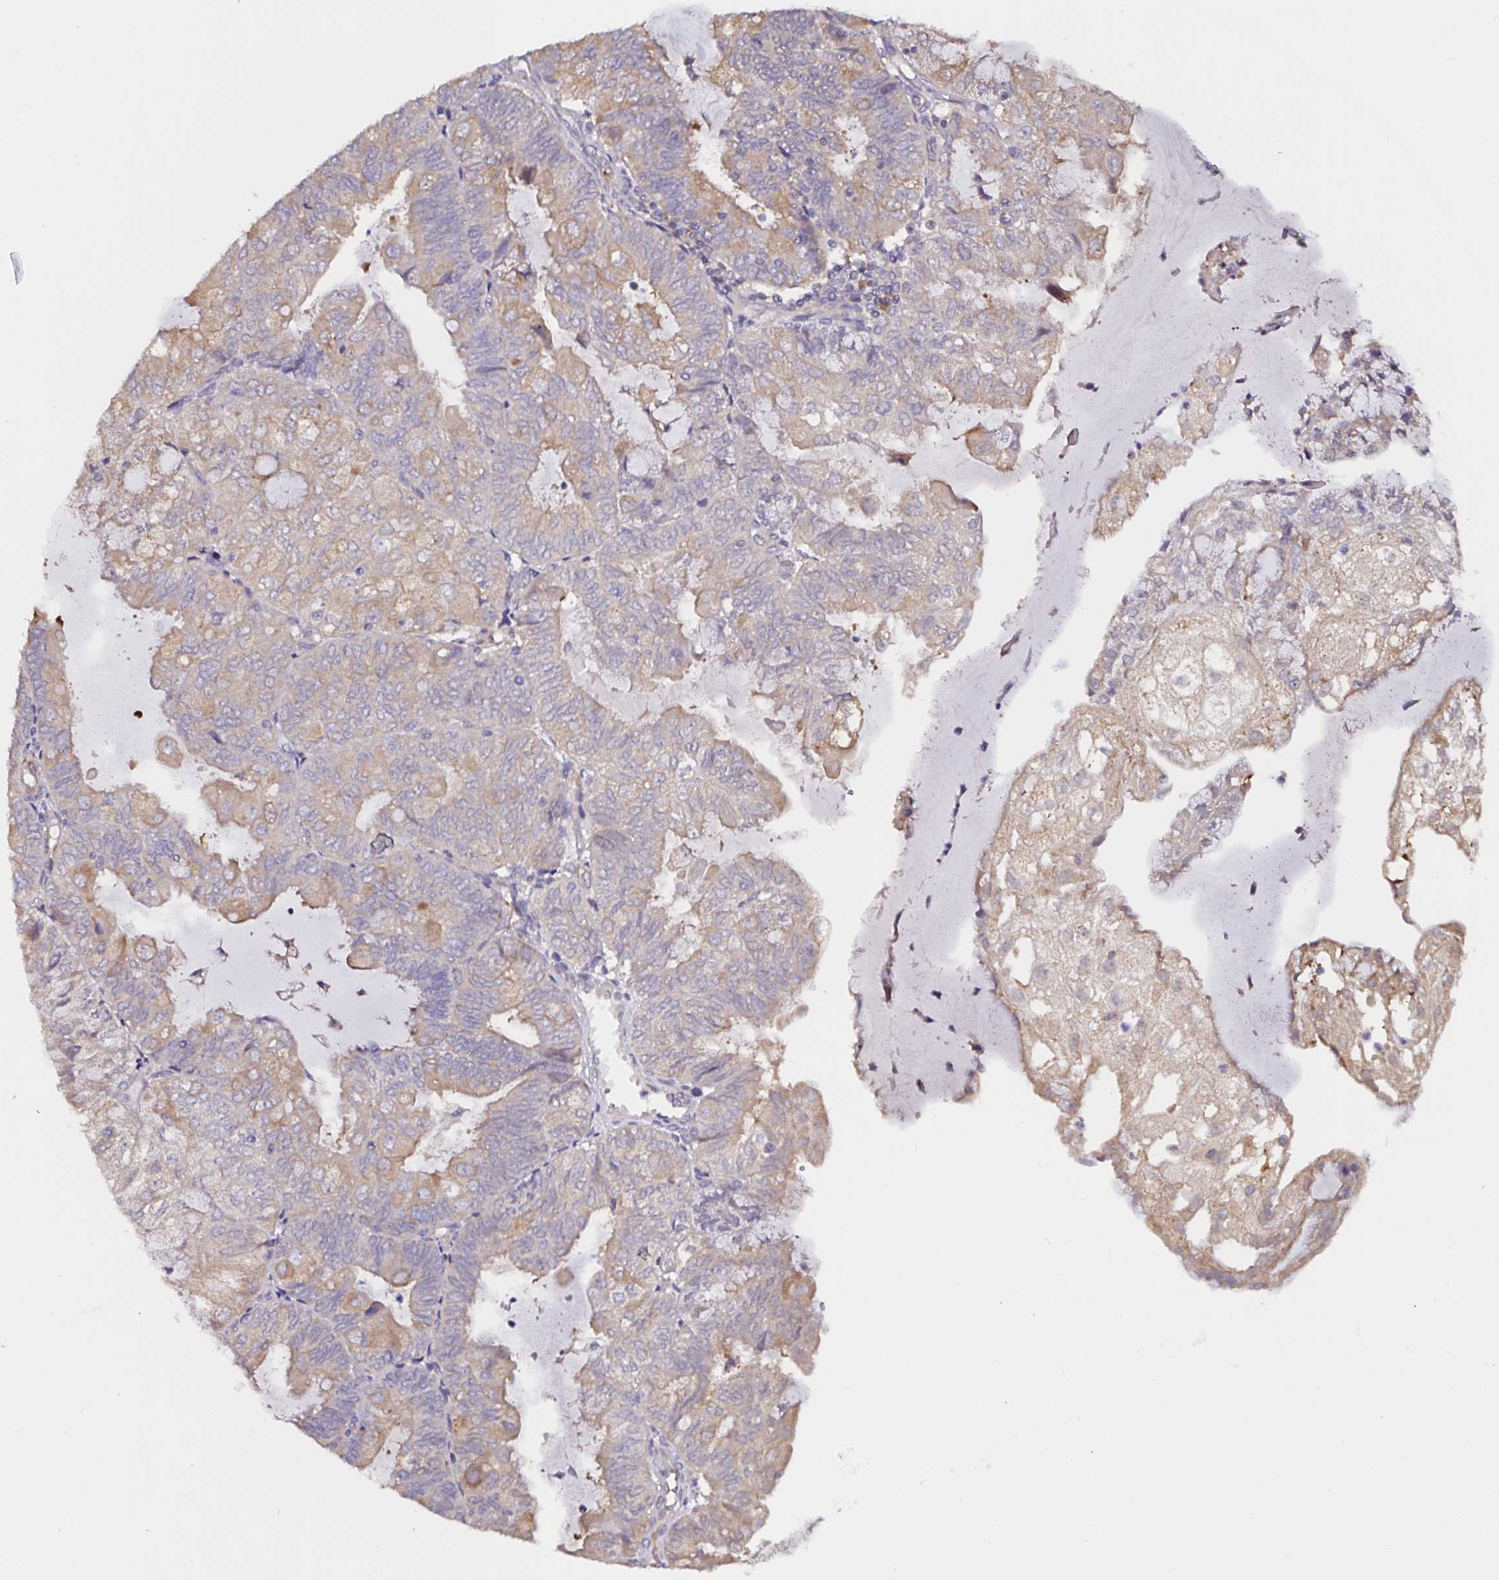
{"staining": {"intensity": "weak", "quantity": ">75%", "location": "cytoplasmic/membranous"}, "tissue": "endometrial cancer", "cell_type": "Tumor cells", "image_type": "cancer", "snomed": [{"axis": "morphology", "description": "Adenocarcinoma, NOS"}, {"axis": "topography", "description": "Endometrium"}], "caption": "Endometrial cancer (adenocarcinoma) tissue demonstrates weak cytoplasmic/membranous expression in approximately >75% of tumor cells (Brightfield microscopy of DAB IHC at high magnification).", "gene": "RSRP1", "patient": {"sex": "female", "age": 81}}